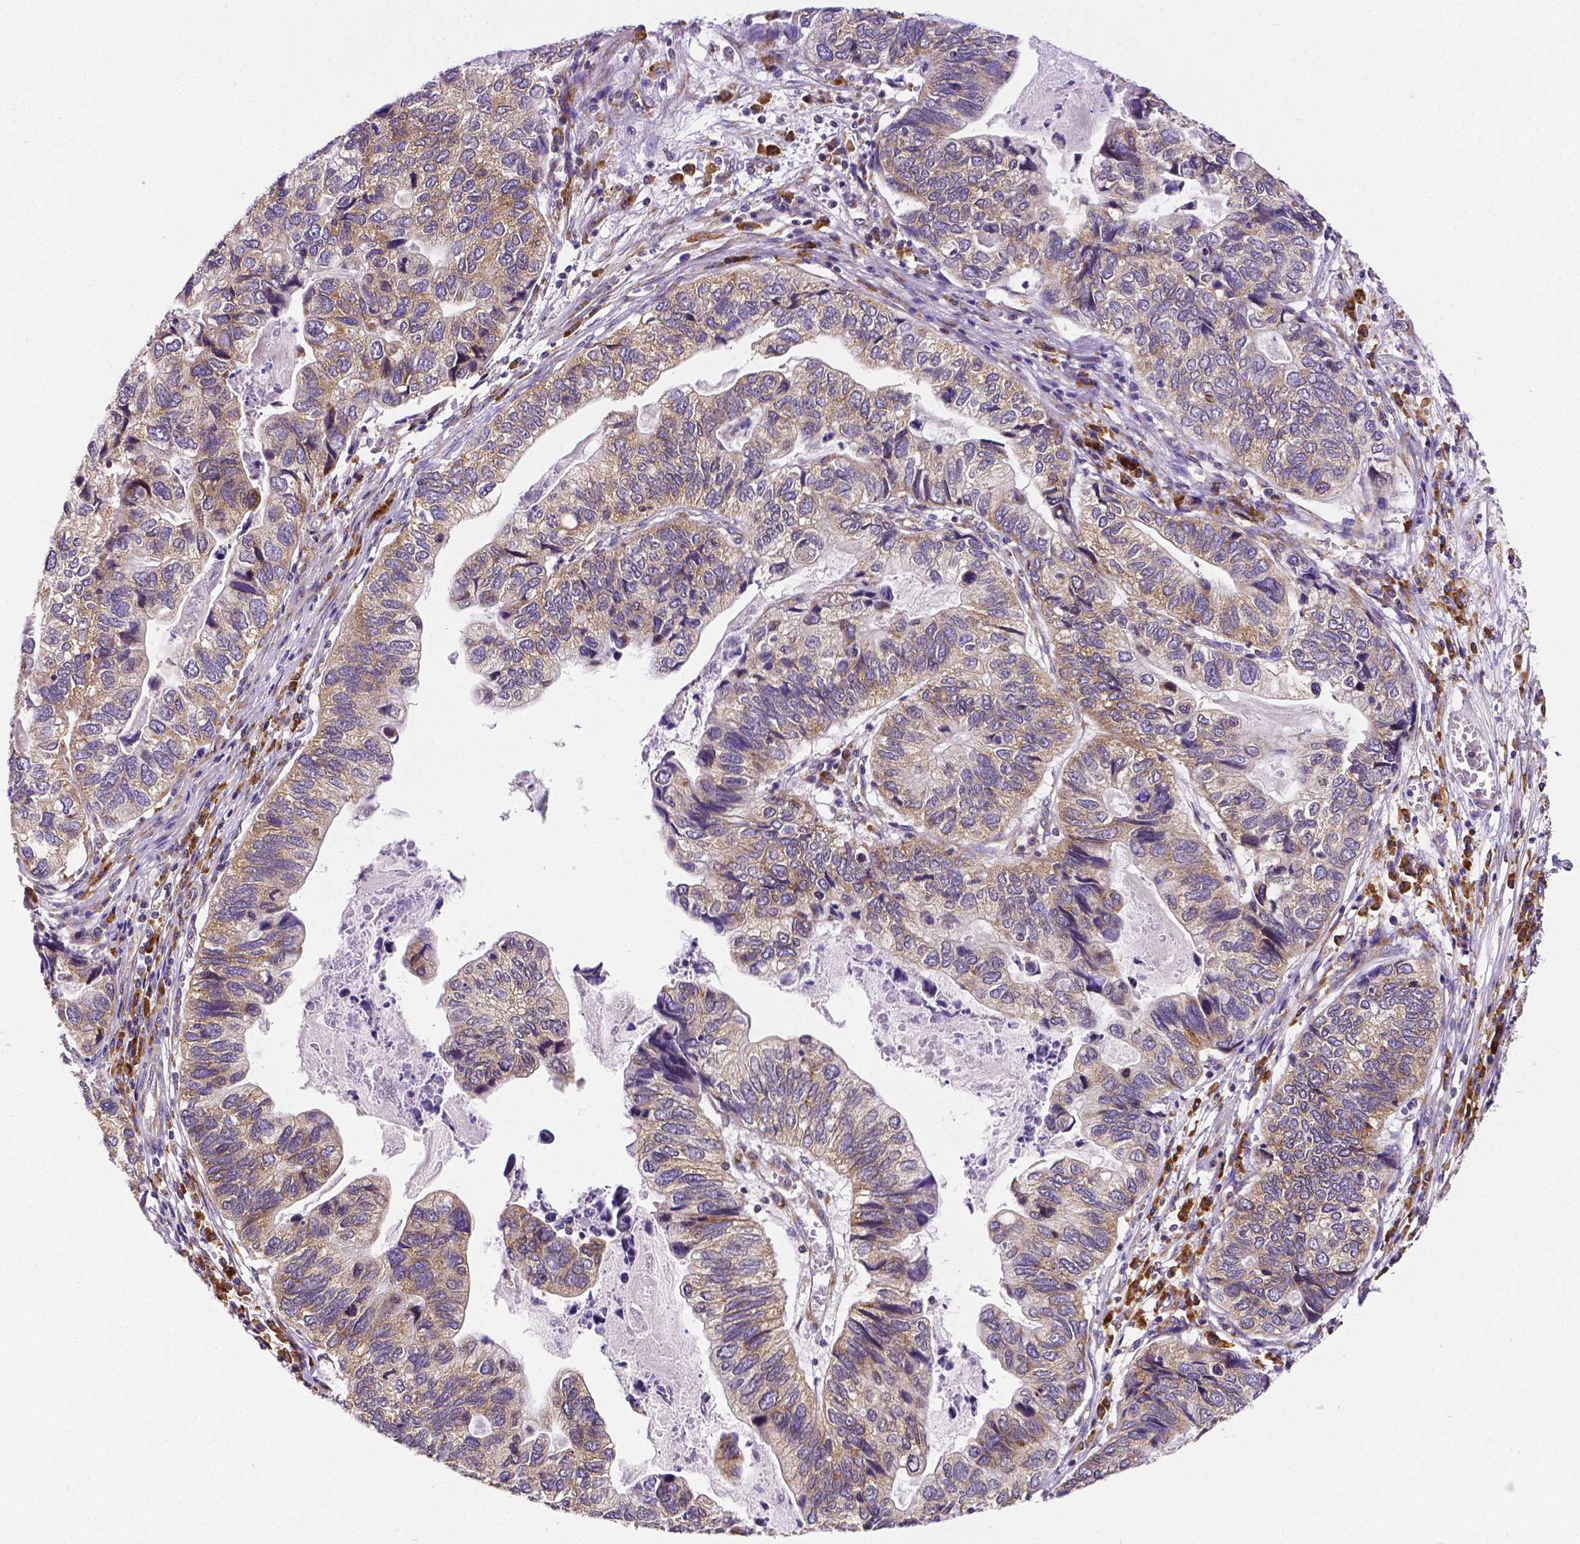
{"staining": {"intensity": "moderate", "quantity": "25%-75%", "location": "cytoplasmic/membranous"}, "tissue": "stomach cancer", "cell_type": "Tumor cells", "image_type": "cancer", "snomed": [{"axis": "morphology", "description": "Adenocarcinoma, NOS"}, {"axis": "topography", "description": "Stomach, upper"}], "caption": "Approximately 25%-75% of tumor cells in stomach cancer show moderate cytoplasmic/membranous protein expression as visualized by brown immunohistochemical staining.", "gene": "MTDH", "patient": {"sex": "female", "age": 67}}